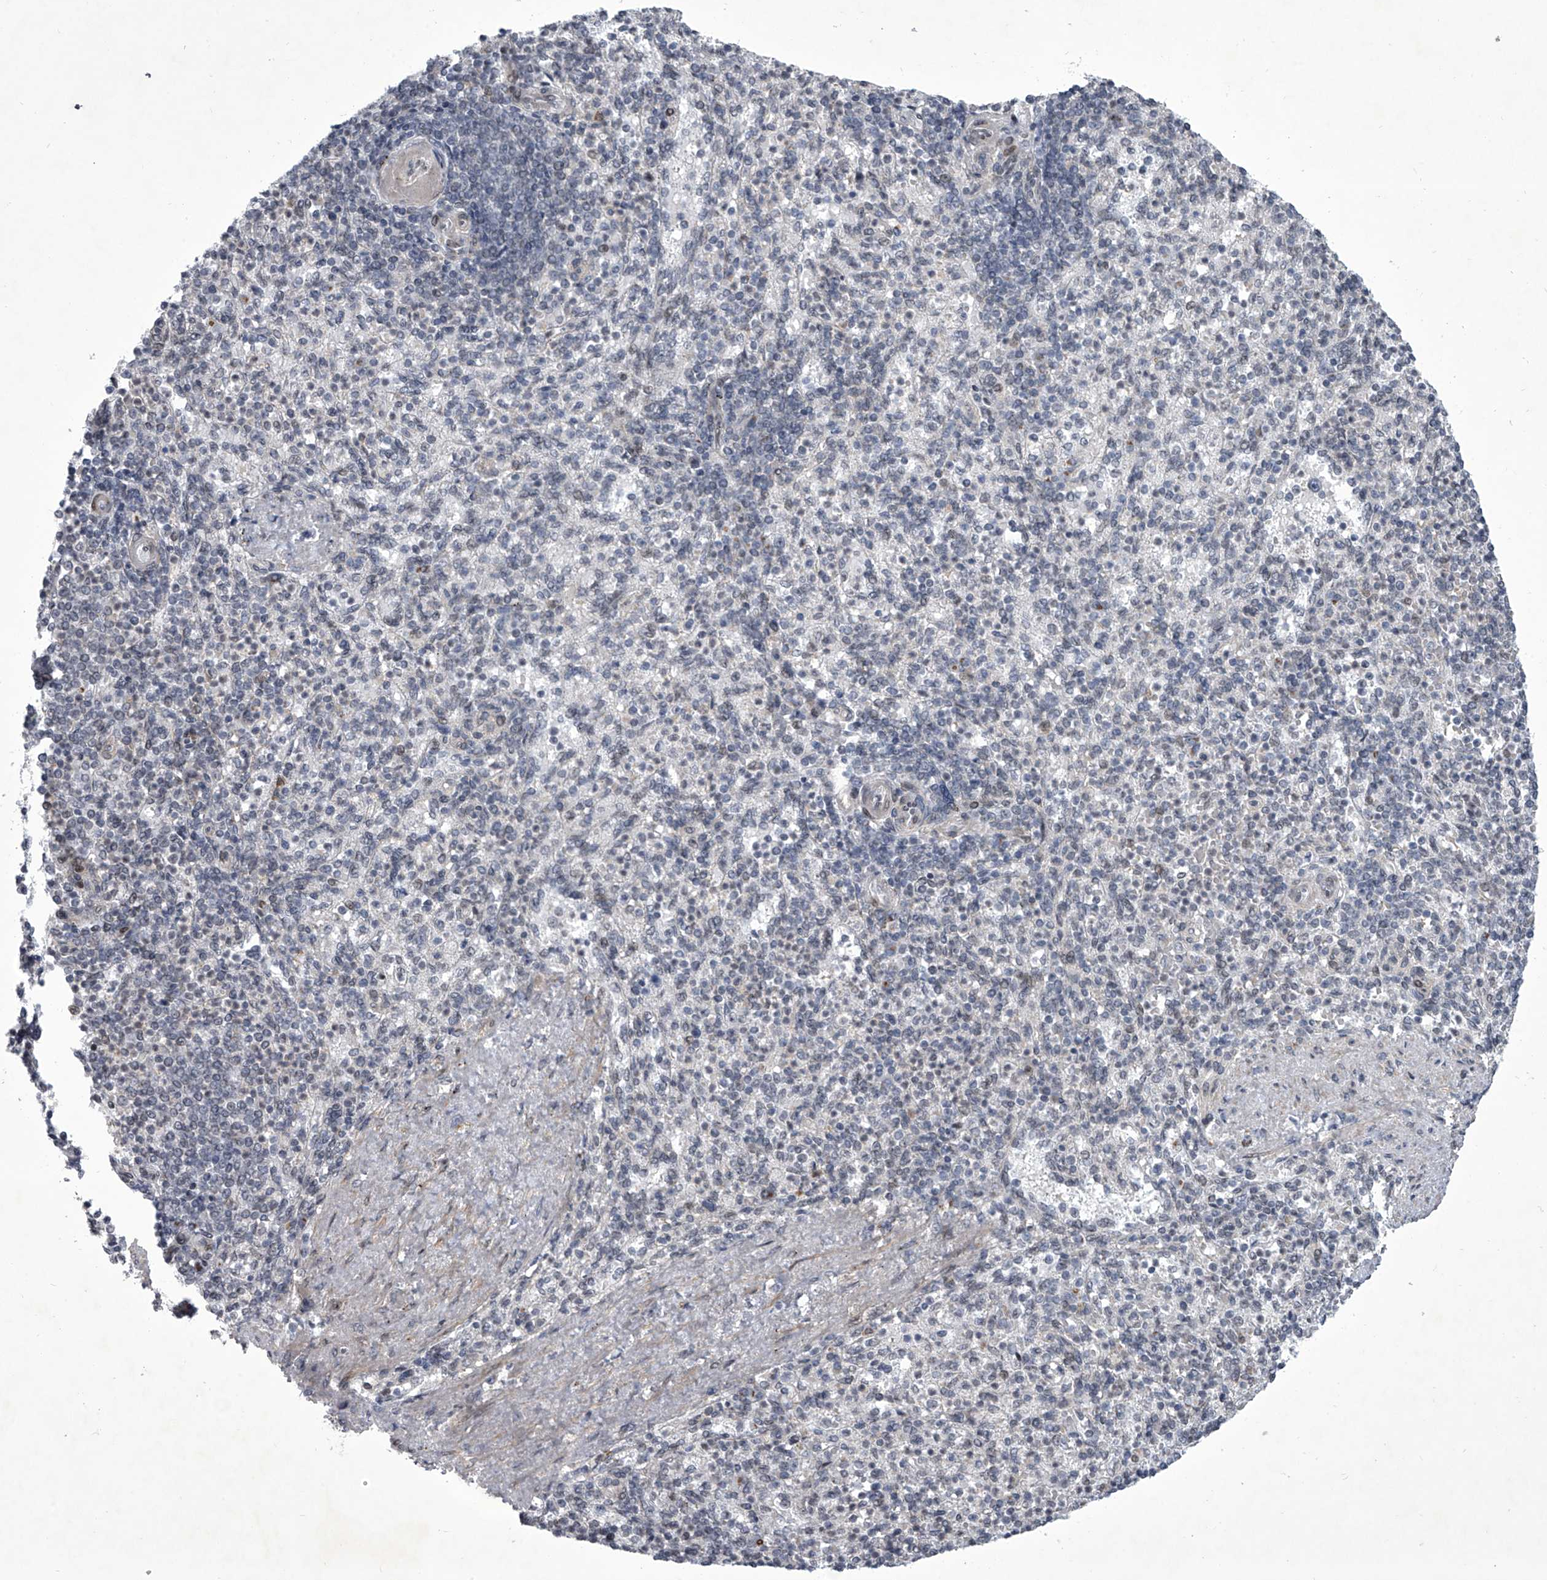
{"staining": {"intensity": "negative", "quantity": "none", "location": "none"}, "tissue": "spleen", "cell_type": "Cells in red pulp", "image_type": "normal", "snomed": [{"axis": "morphology", "description": "Normal tissue, NOS"}, {"axis": "topography", "description": "Spleen"}], "caption": "DAB (3,3'-diaminobenzidine) immunohistochemical staining of unremarkable spleen exhibits no significant staining in cells in red pulp.", "gene": "MLLT1", "patient": {"sex": "female", "age": 74}}